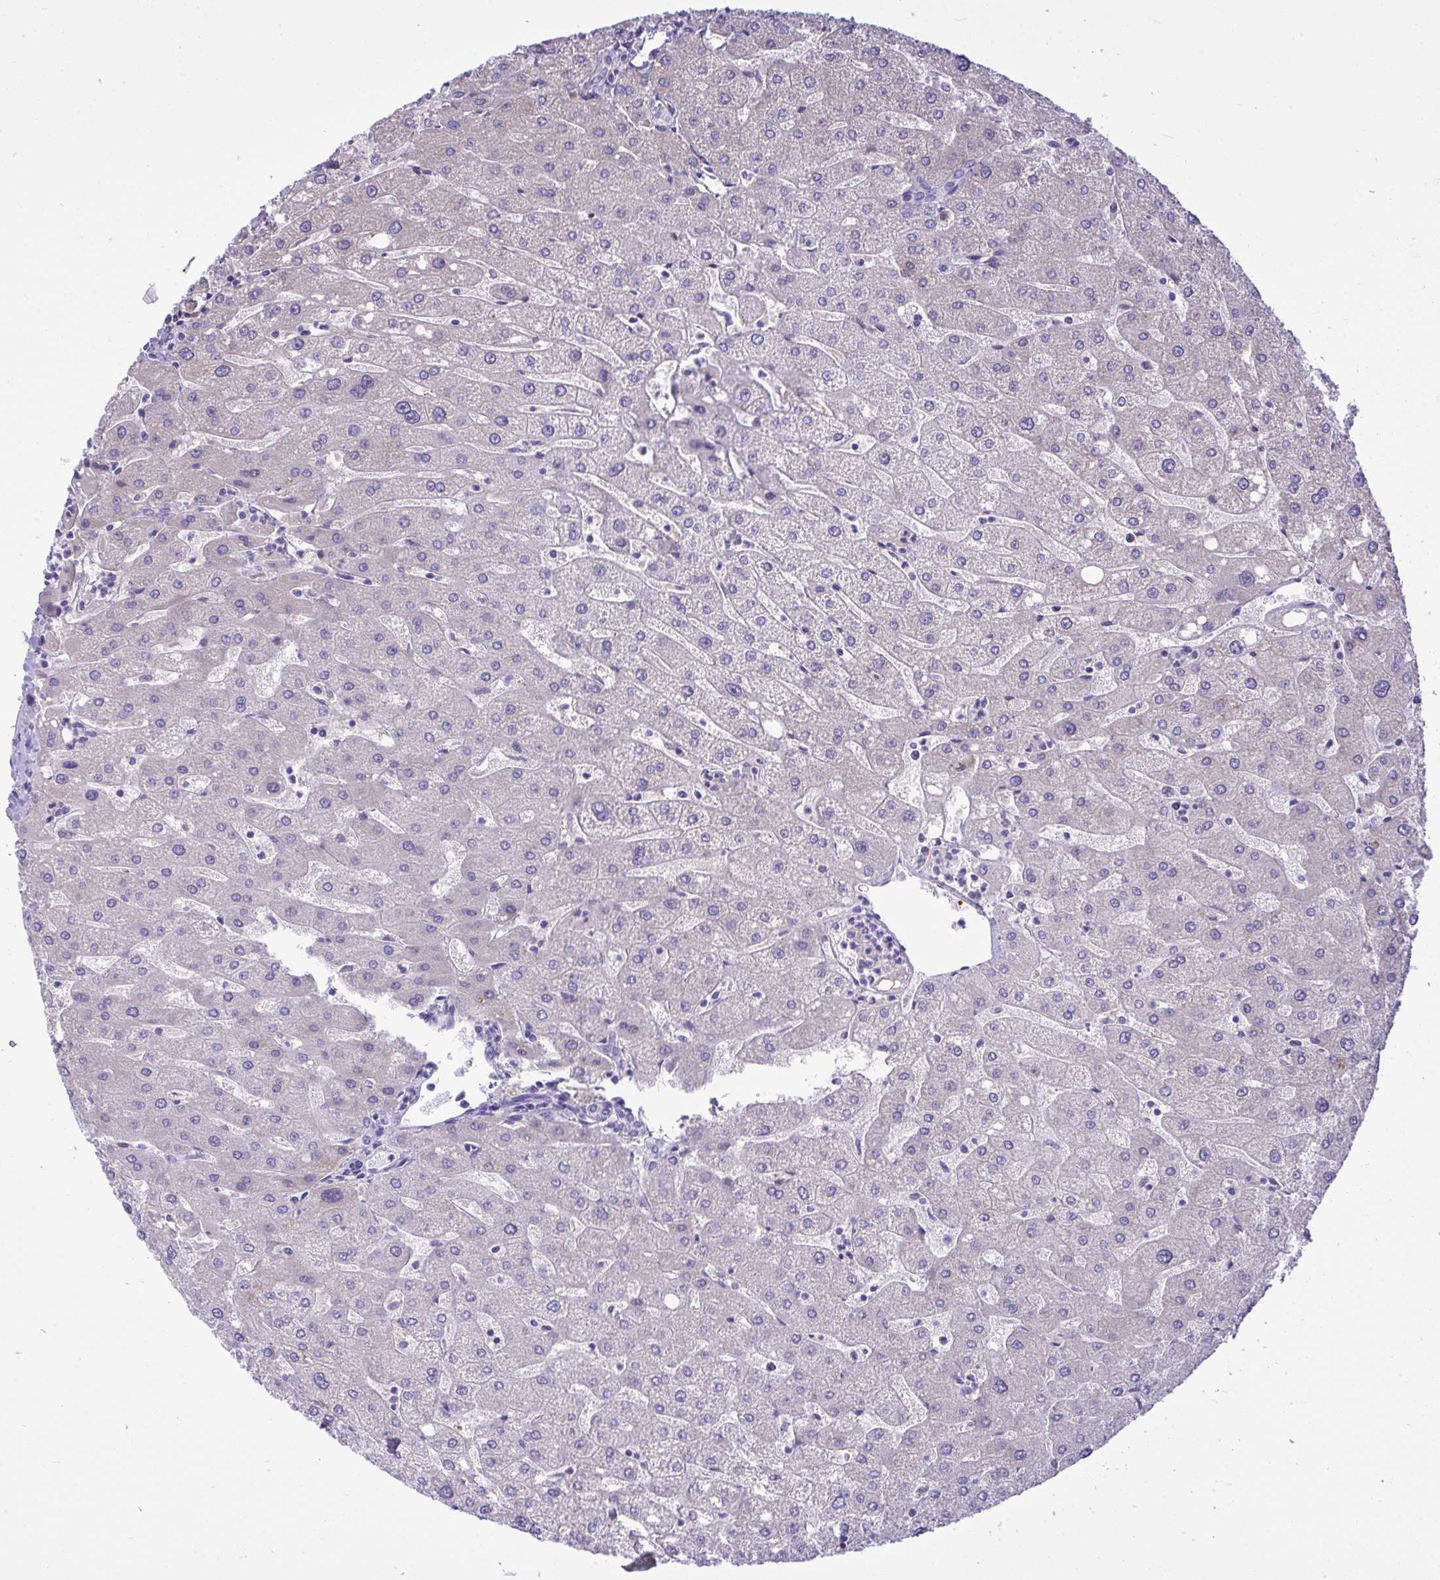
{"staining": {"intensity": "negative", "quantity": "none", "location": "none"}, "tissue": "liver", "cell_type": "Cholangiocytes", "image_type": "normal", "snomed": [{"axis": "morphology", "description": "Normal tissue, NOS"}, {"axis": "topography", "description": "Liver"}], "caption": "Immunohistochemical staining of benign liver demonstrates no significant positivity in cholangiocytes.", "gene": "HMBOX1", "patient": {"sex": "male", "age": 67}}